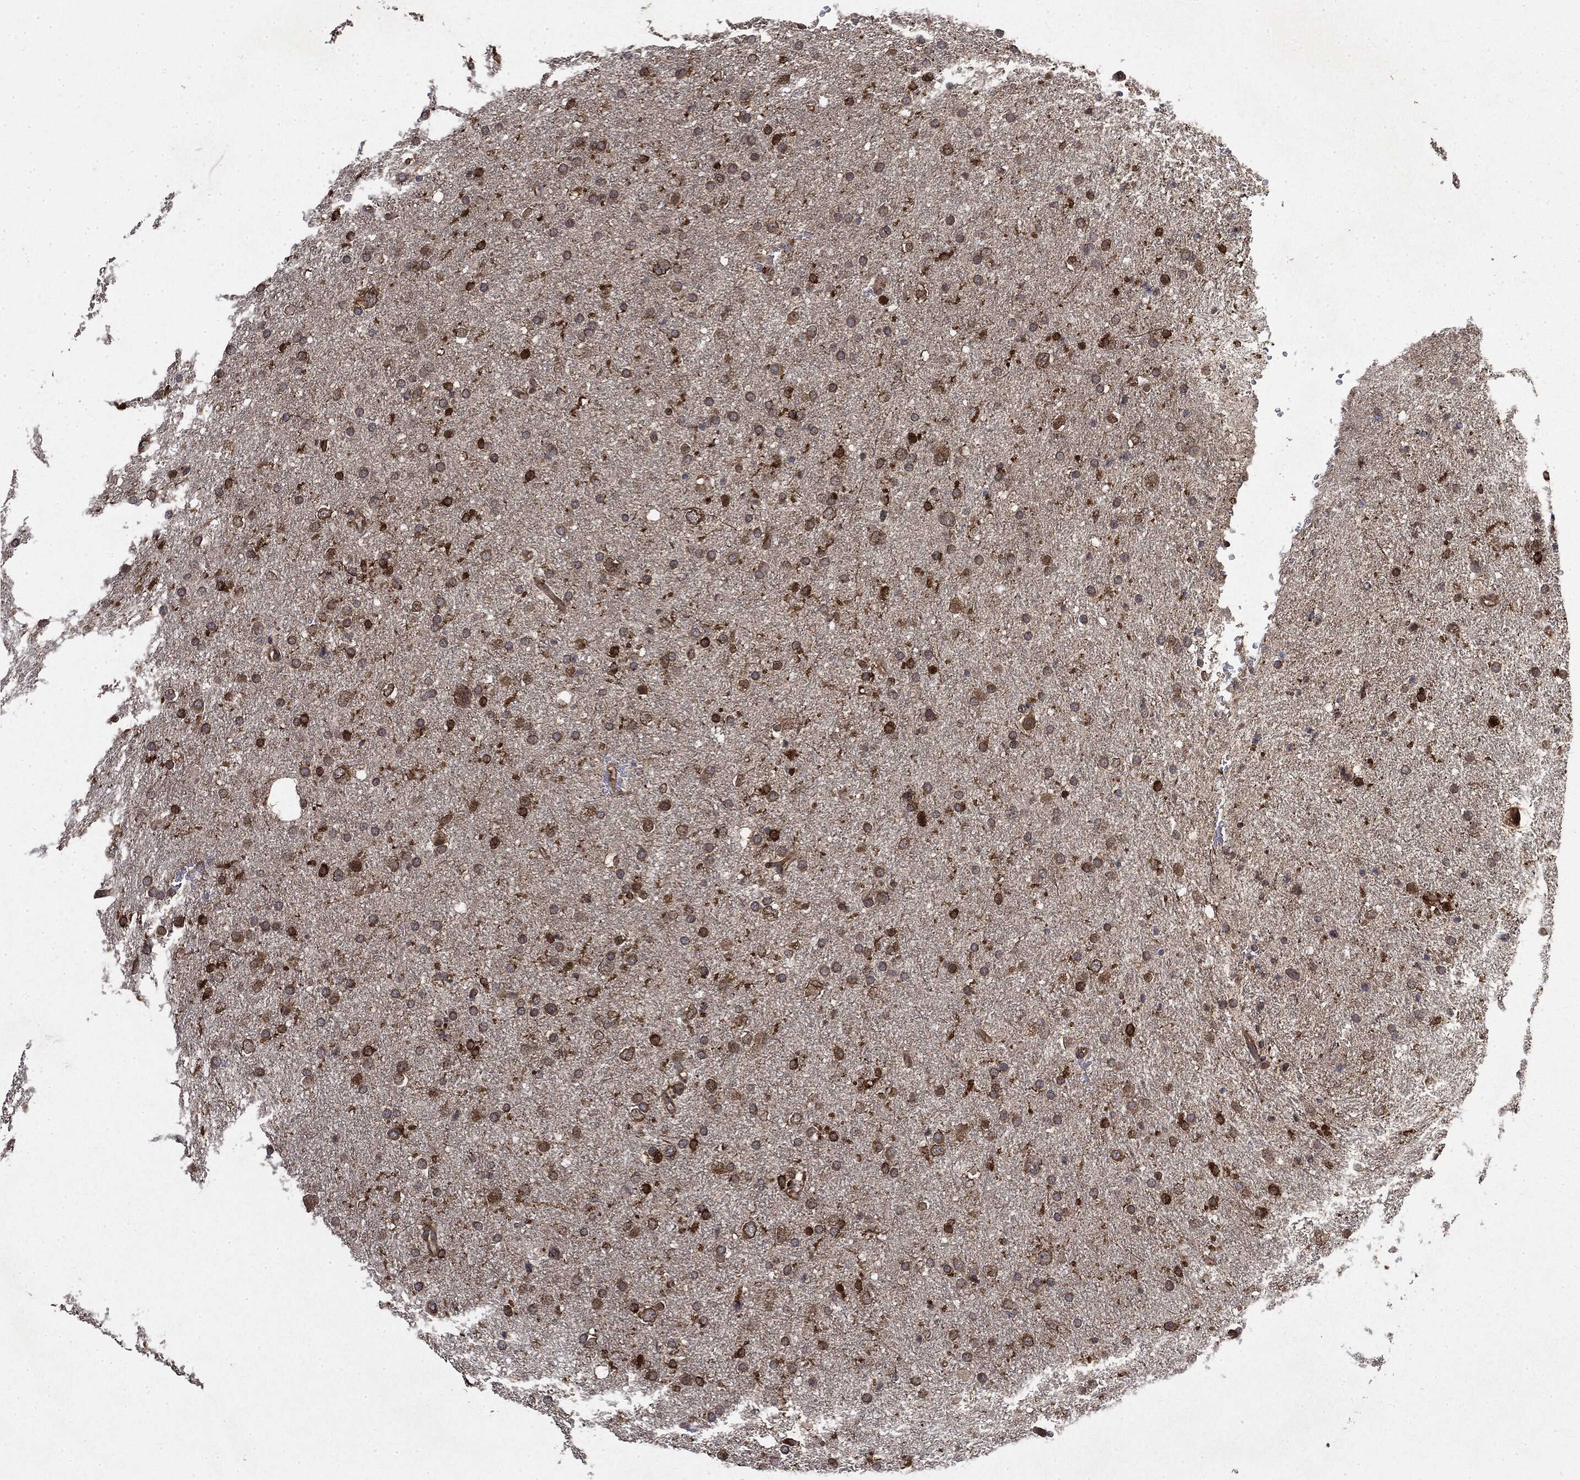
{"staining": {"intensity": "moderate", "quantity": ">75%", "location": "cytoplasmic/membranous"}, "tissue": "glioma", "cell_type": "Tumor cells", "image_type": "cancer", "snomed": [{"axis": "morphology", "description": "Glioma, malignant, Low grade"}, {"axis": "topography", "description": "Brain"}], "caption": "IHC of human glioma exhibits medium levels of moderate cytoplasmic/membranous staining in about >75% of tumor cells. The protein is shown in brown color, while the nuclei are stained blue.", "gene": "SNX5", "patient": {"sex": "female", "age": 37}}